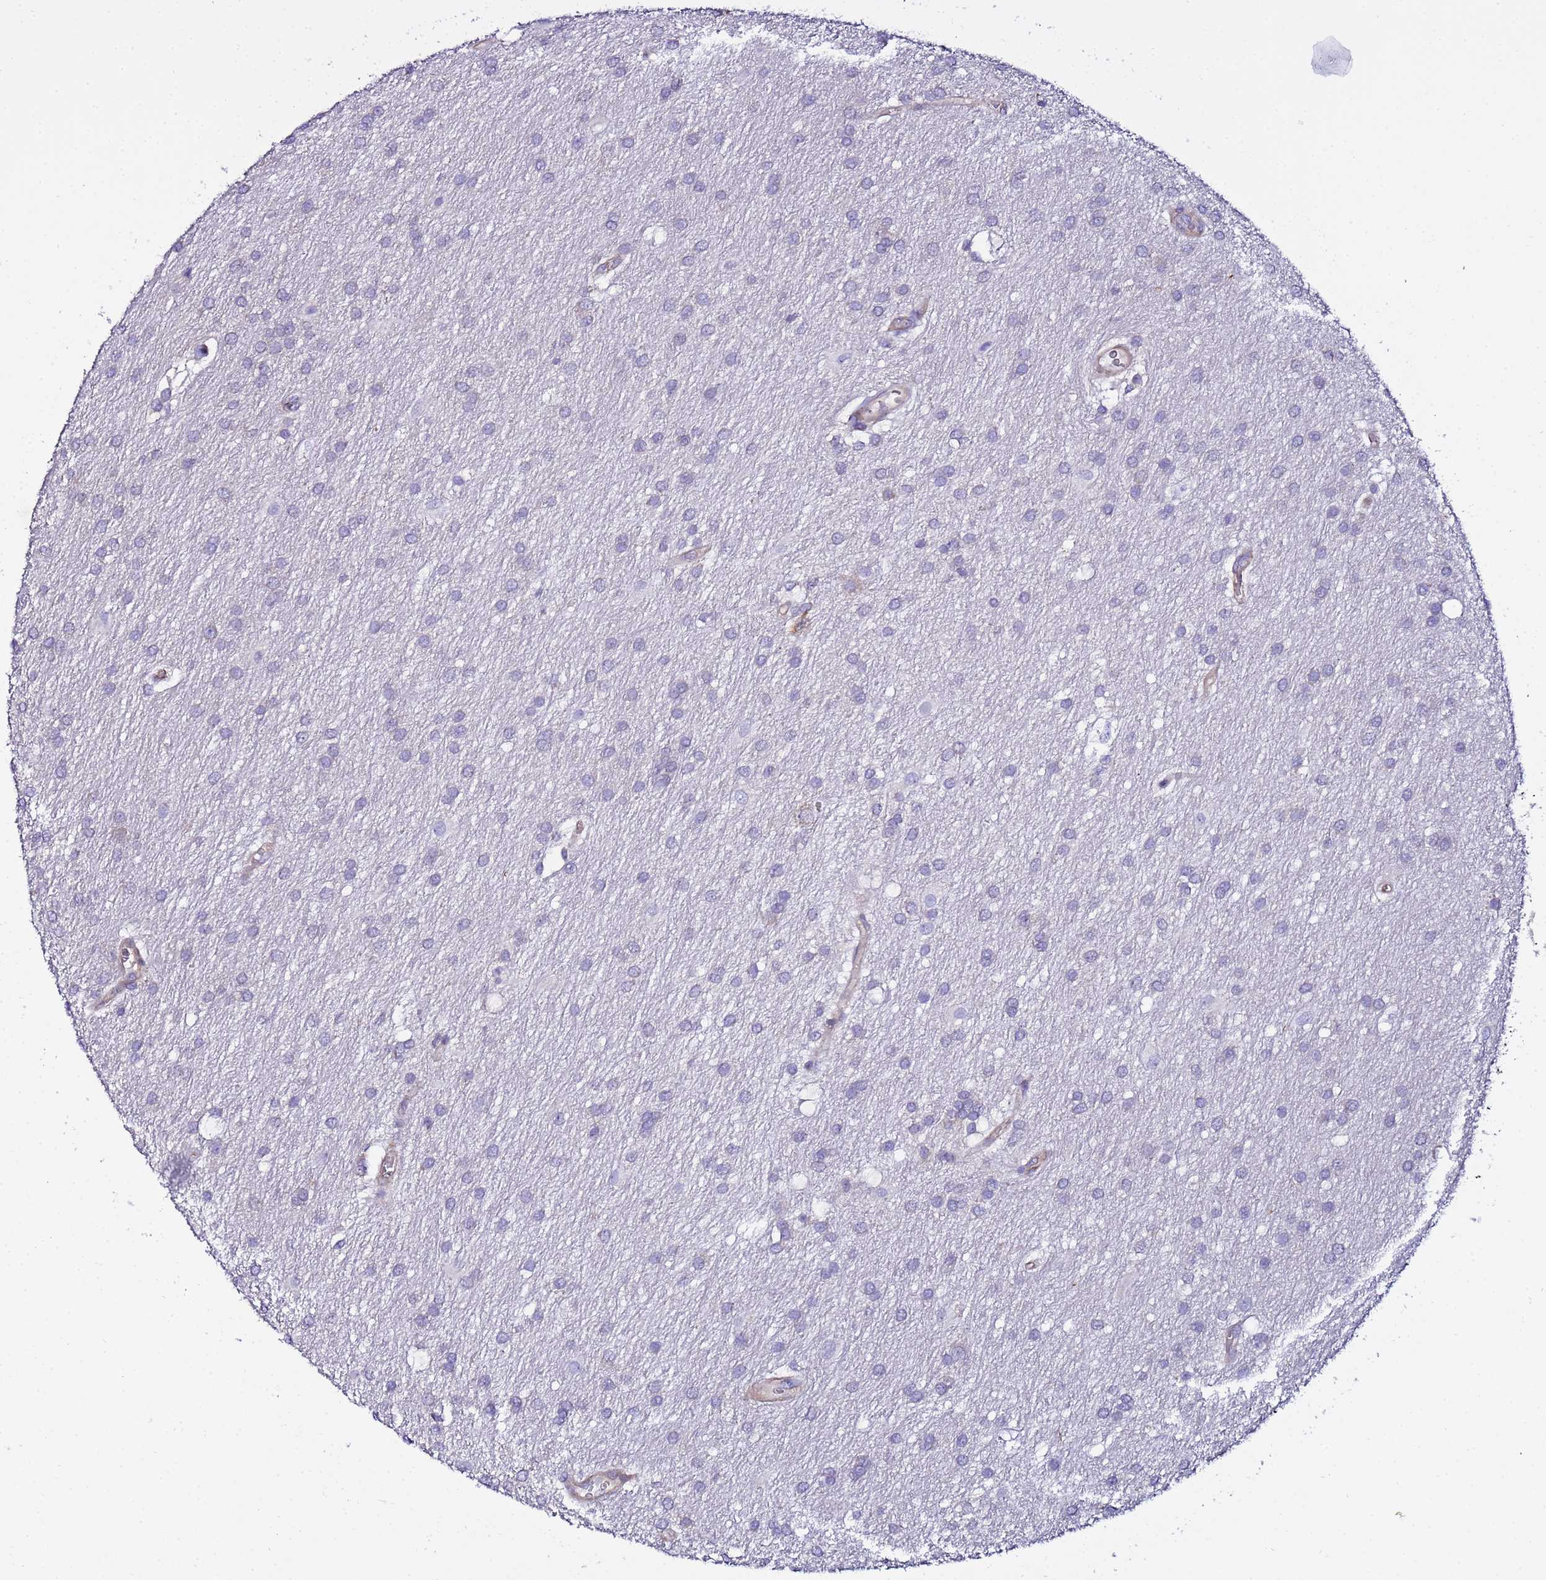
{"staining": {"intensity": "negative", "quantity": "none", "location": "none"}, "tissue": "glioma", "cell_type": "Tumor cells", "image_type": "cancer", "snomed": [{"axis": "morphology", "description": "Glioma, malignant, Low grade"}, {"axis": "topography", "description": "Brain"}], "caption": "DAB (3,3'-diaminobenzidine) immunohistochemical staining of glioma demonstrates no significant staining in tumor cells.", "gene": "JRKL", "patient": {"sex": "male", "age": 66}}